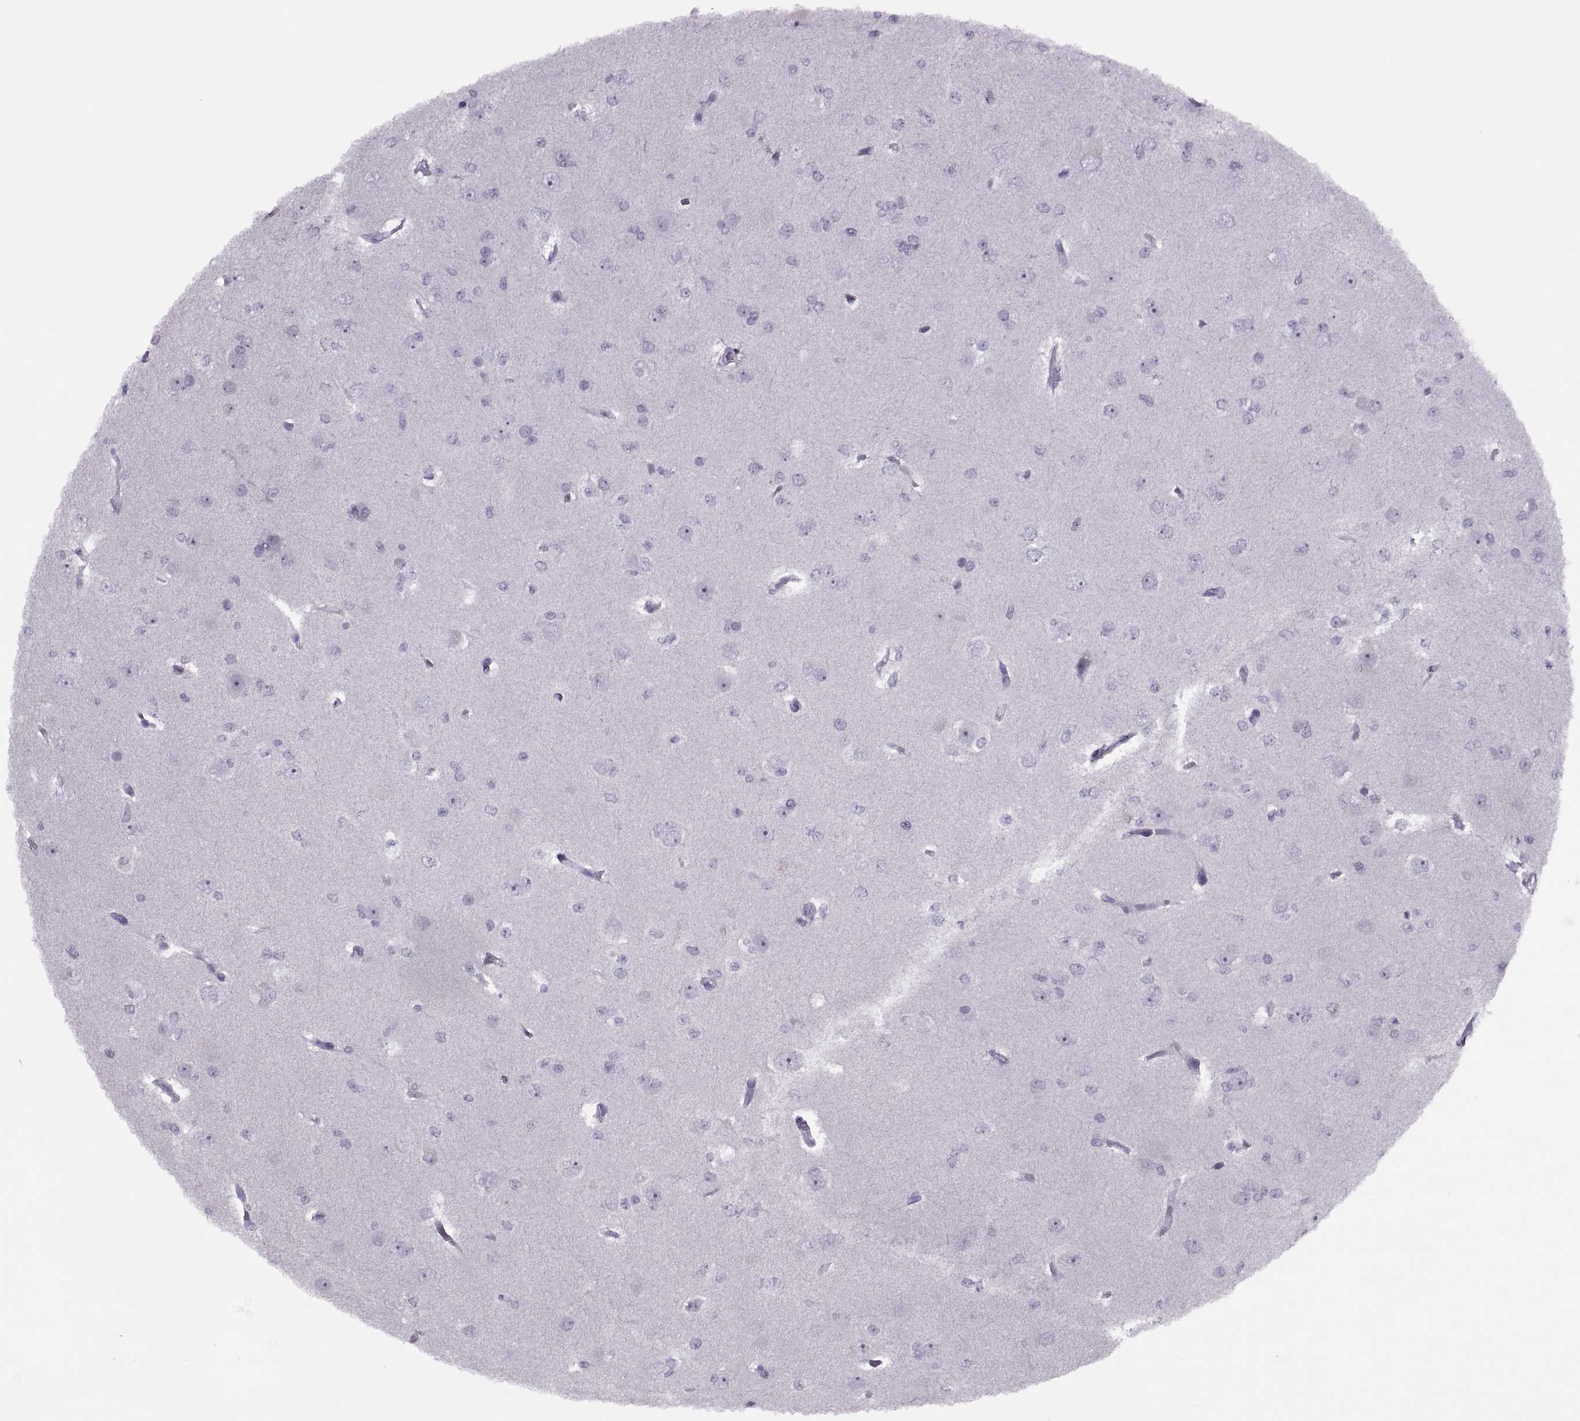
{"staining": {"intensity": "negative", "quantity": "none", "location": "none"}, "tissue": "glioma", "cell_type": "Tumor cells", "image_type": "cancer", "snomed": [{"axis": "morphology", "description": "Glioma, malignant, Low grade"}, {"axis": "topography", "description": "Brain"}], "caption": "Immunohistochemistry (IHC) micrograph of neoplastic tissue: human glioma stained with DAB (3,3'-diaminobenzidine) demonstrates no significant protein expression in tumor cells.", "gene": "FAM24A", "patient": {"sex": "male", "age": 27}}